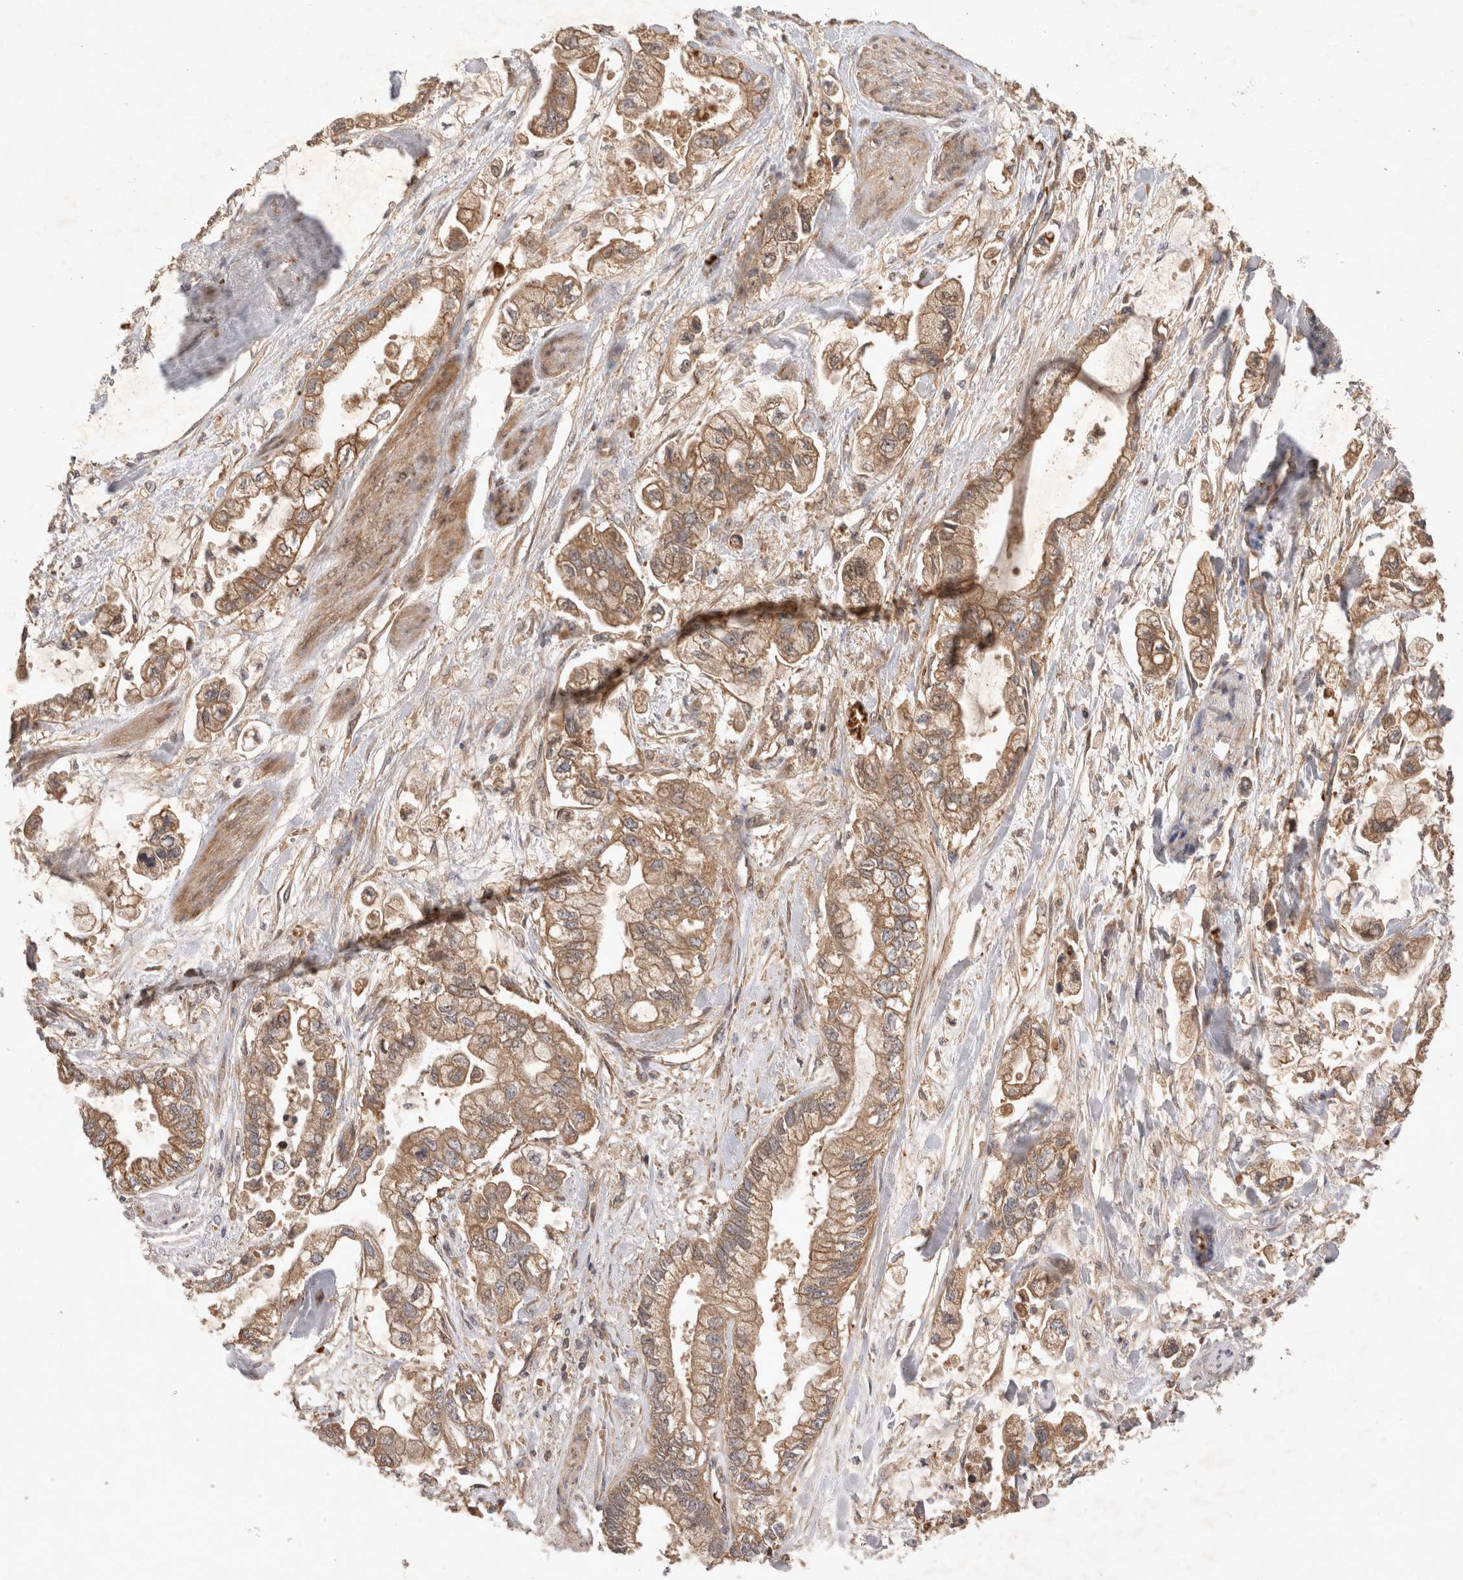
{"staining": {"intensity": "moderate", "quantity": ">75%", "location": "cytoplasmic/membranous"}, "tissue": "stomach cancer", "cell_type": "Tumor cells", "image_type": "cancer", "snomed": [{"axis": "morphology", "description": "Normal tissue, NOS"}, {"axis": "morphology", "description": "Adenocarcinoma, NOS"}, {"axis": "topography", "description": "Stomach"}], "caption": "Immunohistochemistry (IHC) (DAB (3,3'-diaminobenzidine)) staining of human adenocarcinoma (stomach) displays moderate cytoplasmic/membranous protein expression in approximately >75% of tumor cells.", "gene": "FAM221A", "patient": {"sex": "male", "age": 62}}